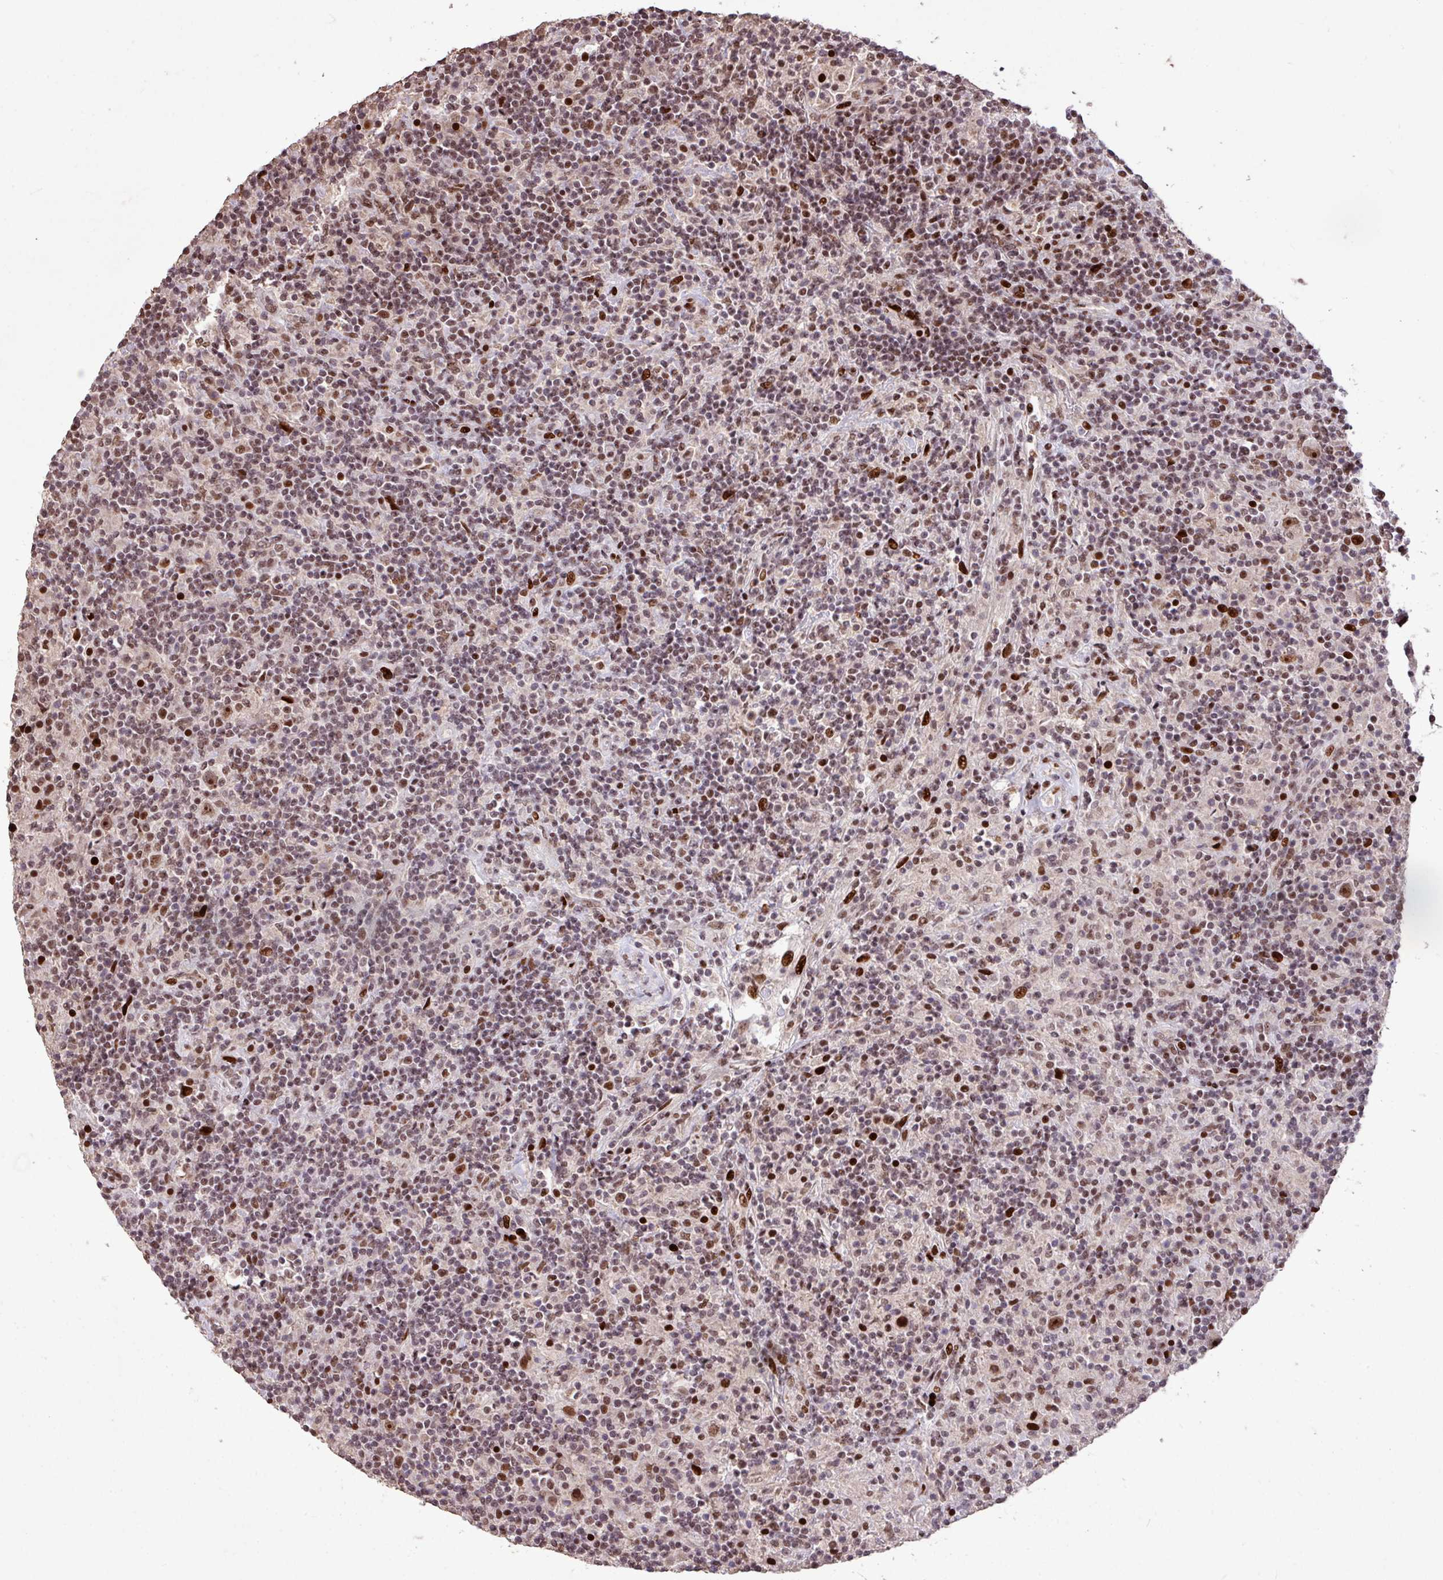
{"staining": {"intensity": "moderate", "quantity": ">75%", "location": "nuclear"}, "tissue": "lymphoma", "cell_type": "Tumor cells", "image_type": "cancer", "snomed": [{"axis": "morphology", "description": "Hodgkin's disease, NOS"}, {"axis": "topography", "description": "Lymph node"}], "caption": "Immunohistochemistry photomicrograph of Hodgkin's disease stained for a protein (brown), which reveals medium levels of moderate nuclear staining in about >75% of tumor cells.", "gene": "ZNF709", "patient": {"sex": "male", "age": 70}}